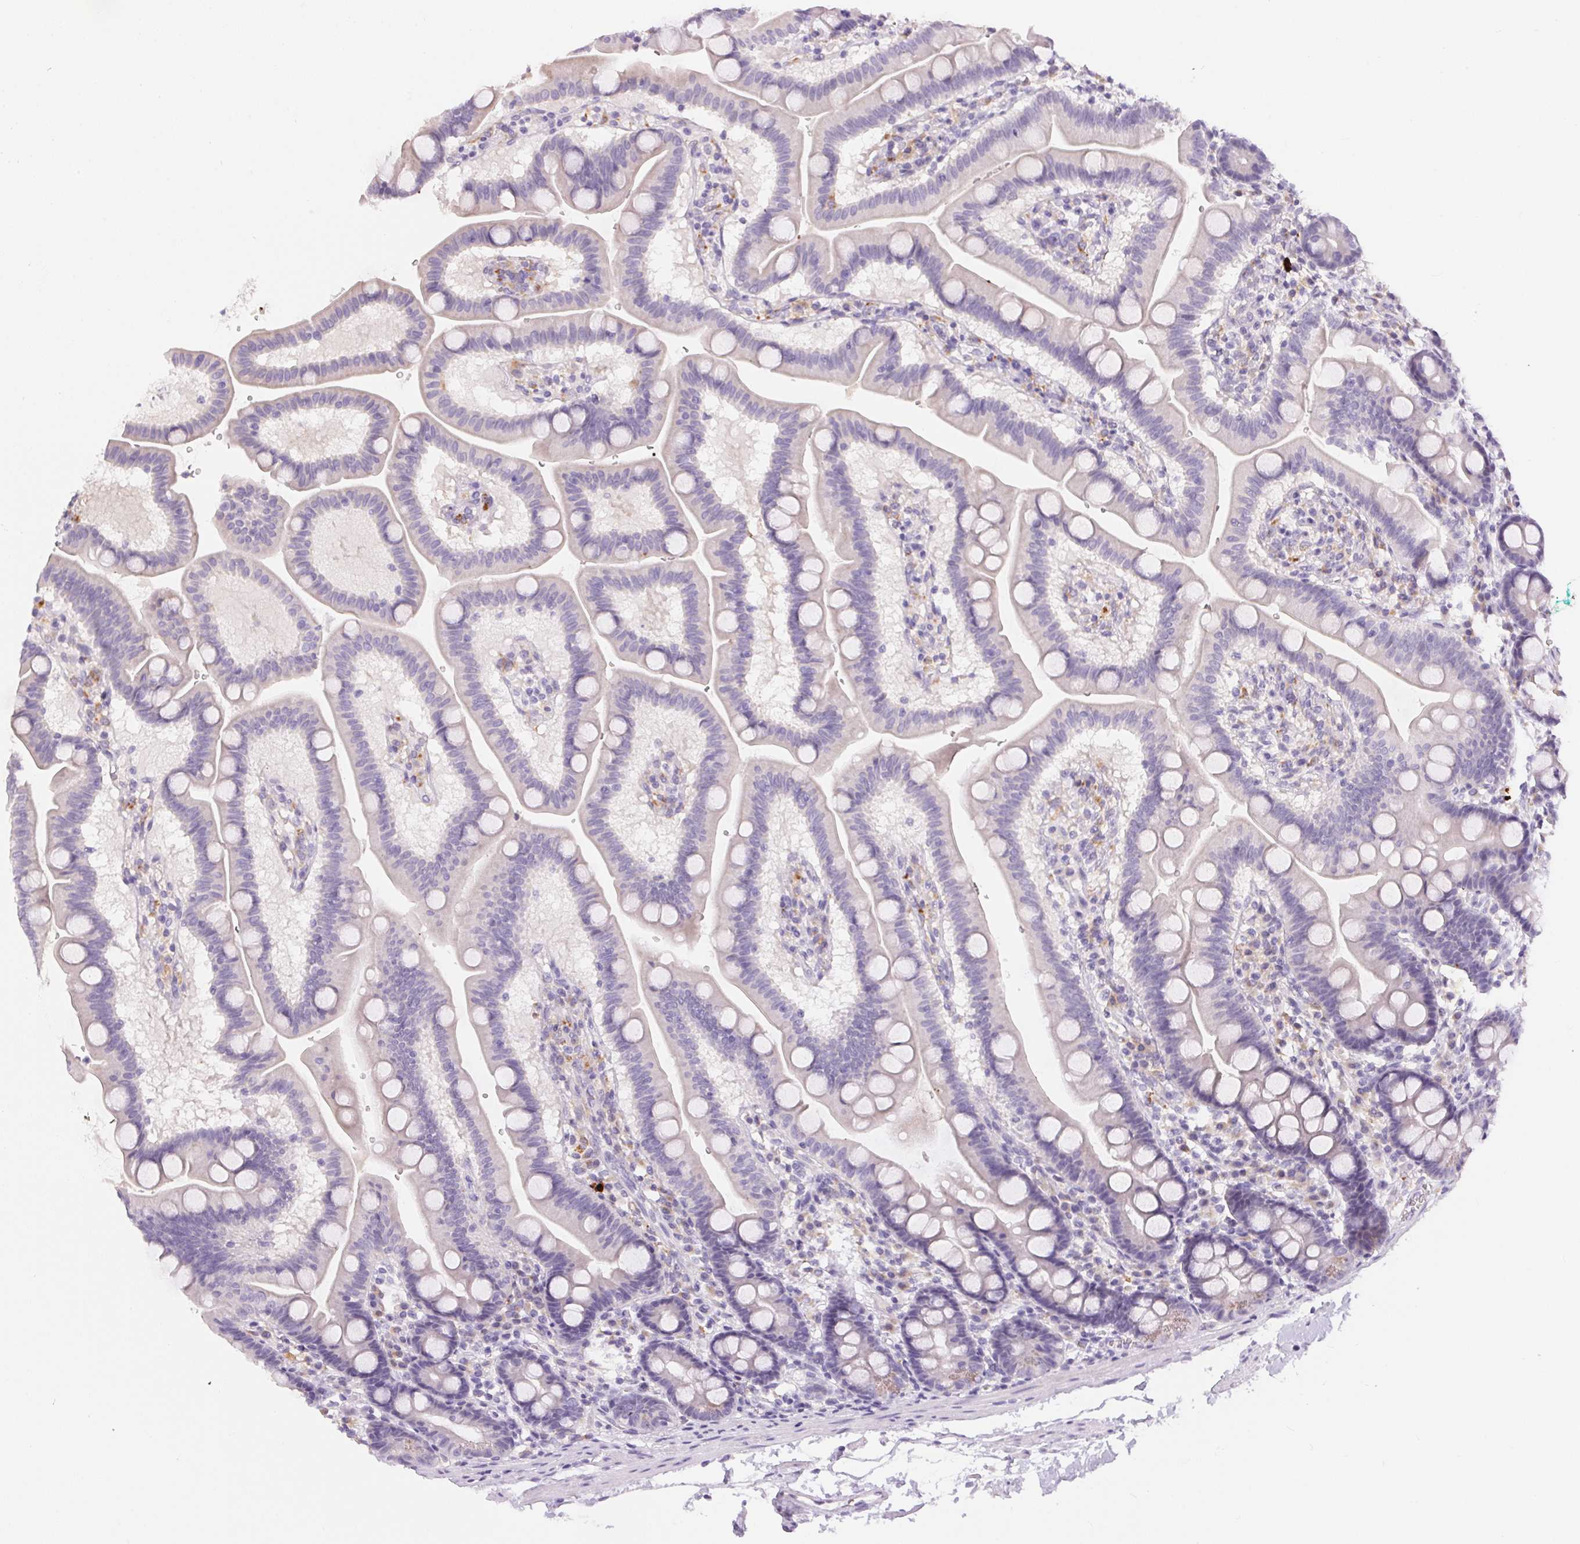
{"staining": {"intensity": "negative", "quantity": "none", "location": "none"}, "tissue": "duodenum", "cell_type": "Glandular cells", "image_type": "normal", "snomed": [{"axis": "morphology", "description": "Normal tissue, NOS"}, {"axis": "topography", "description": "Duodenum"}], "caption": "Immunohistochemistry (IHC) of normal duodenum reveals no staining in glandular cells.", "gene": "PNLIPRP3", "patient": {"sex": "male", "age": 59}}